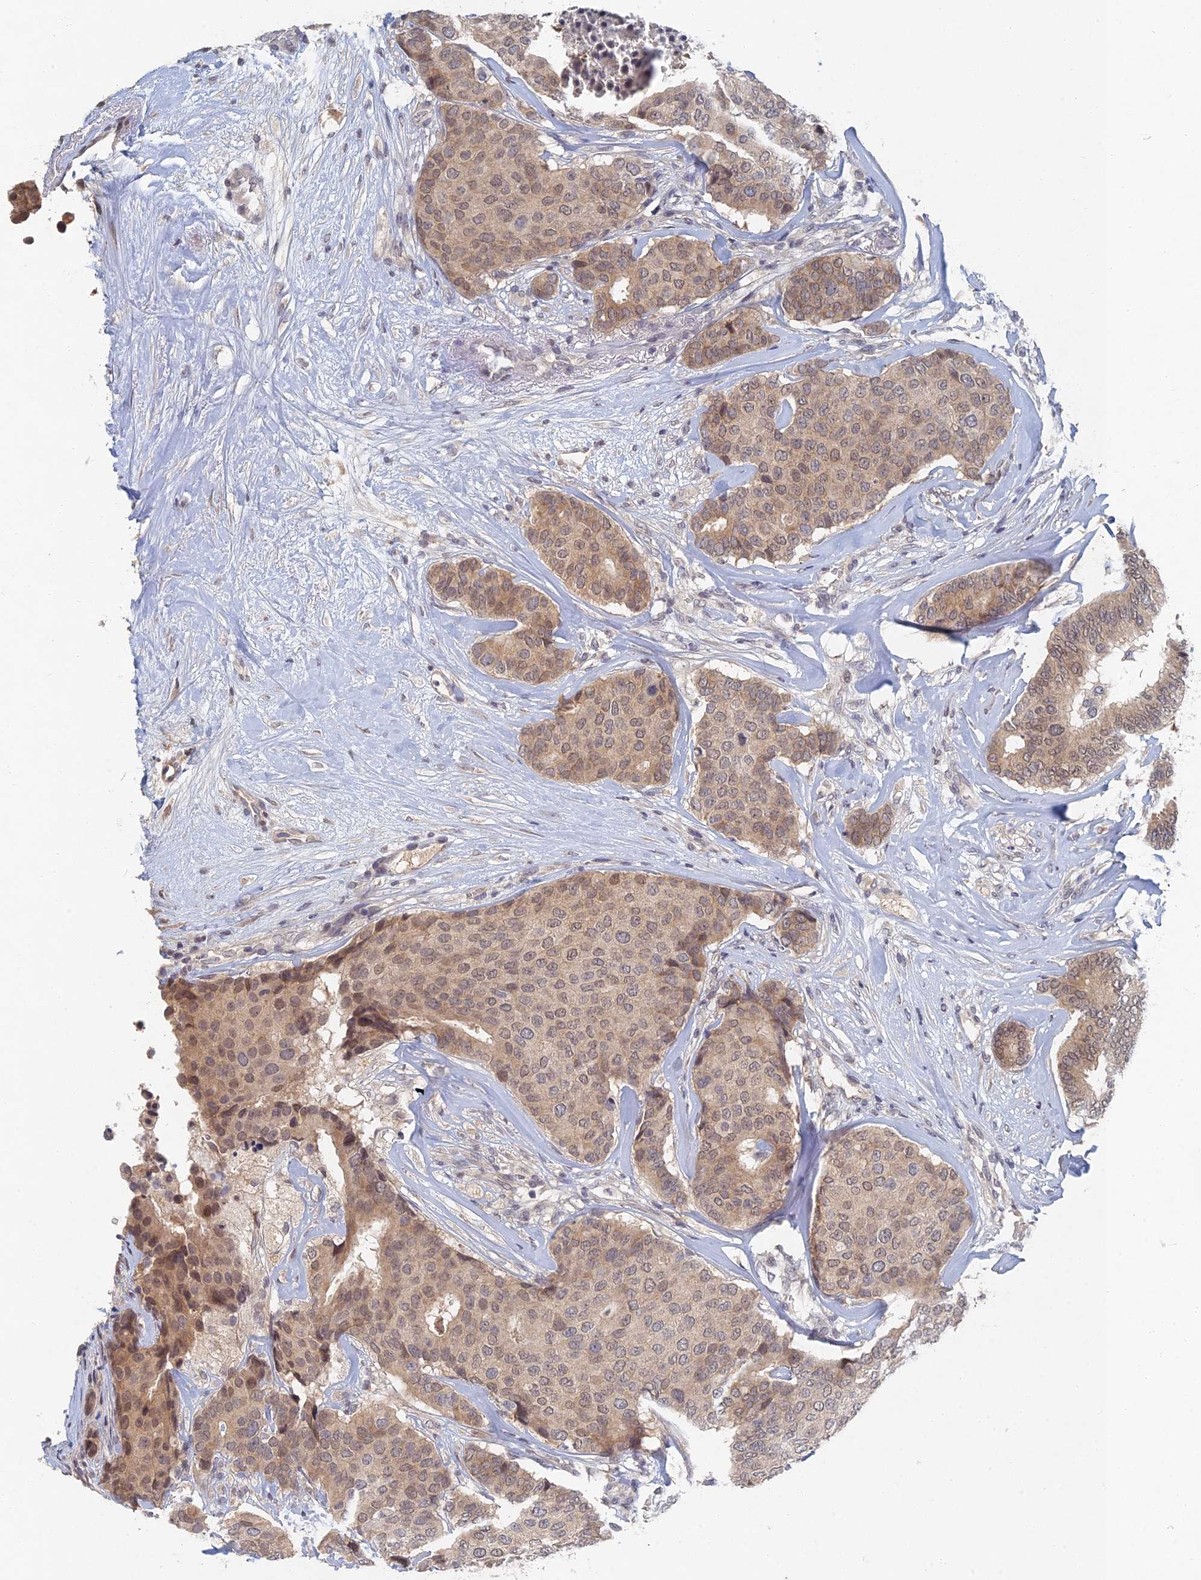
{"staining": {"intensity": "weak", "quantity": ">75%", "location": "cytoplasmic/membranous,nuclear"}, "tissue": "breast cancer", "cell_type": "Tumor cells", "image_type": "cancer", "snomed": [{"axis": "morphology", "description": "Duct carcinoma"}, {"axis": "topography", "description": "Breast"}], "caption": "Human breast intraductal carcinoma stained with a brown dye shows weak cytoplasmic/membranous and nuclear positive expression in approximately >75% of tumor cells.", "gene": "GNA15", "patient": {"sex": "female", "age": 75}}